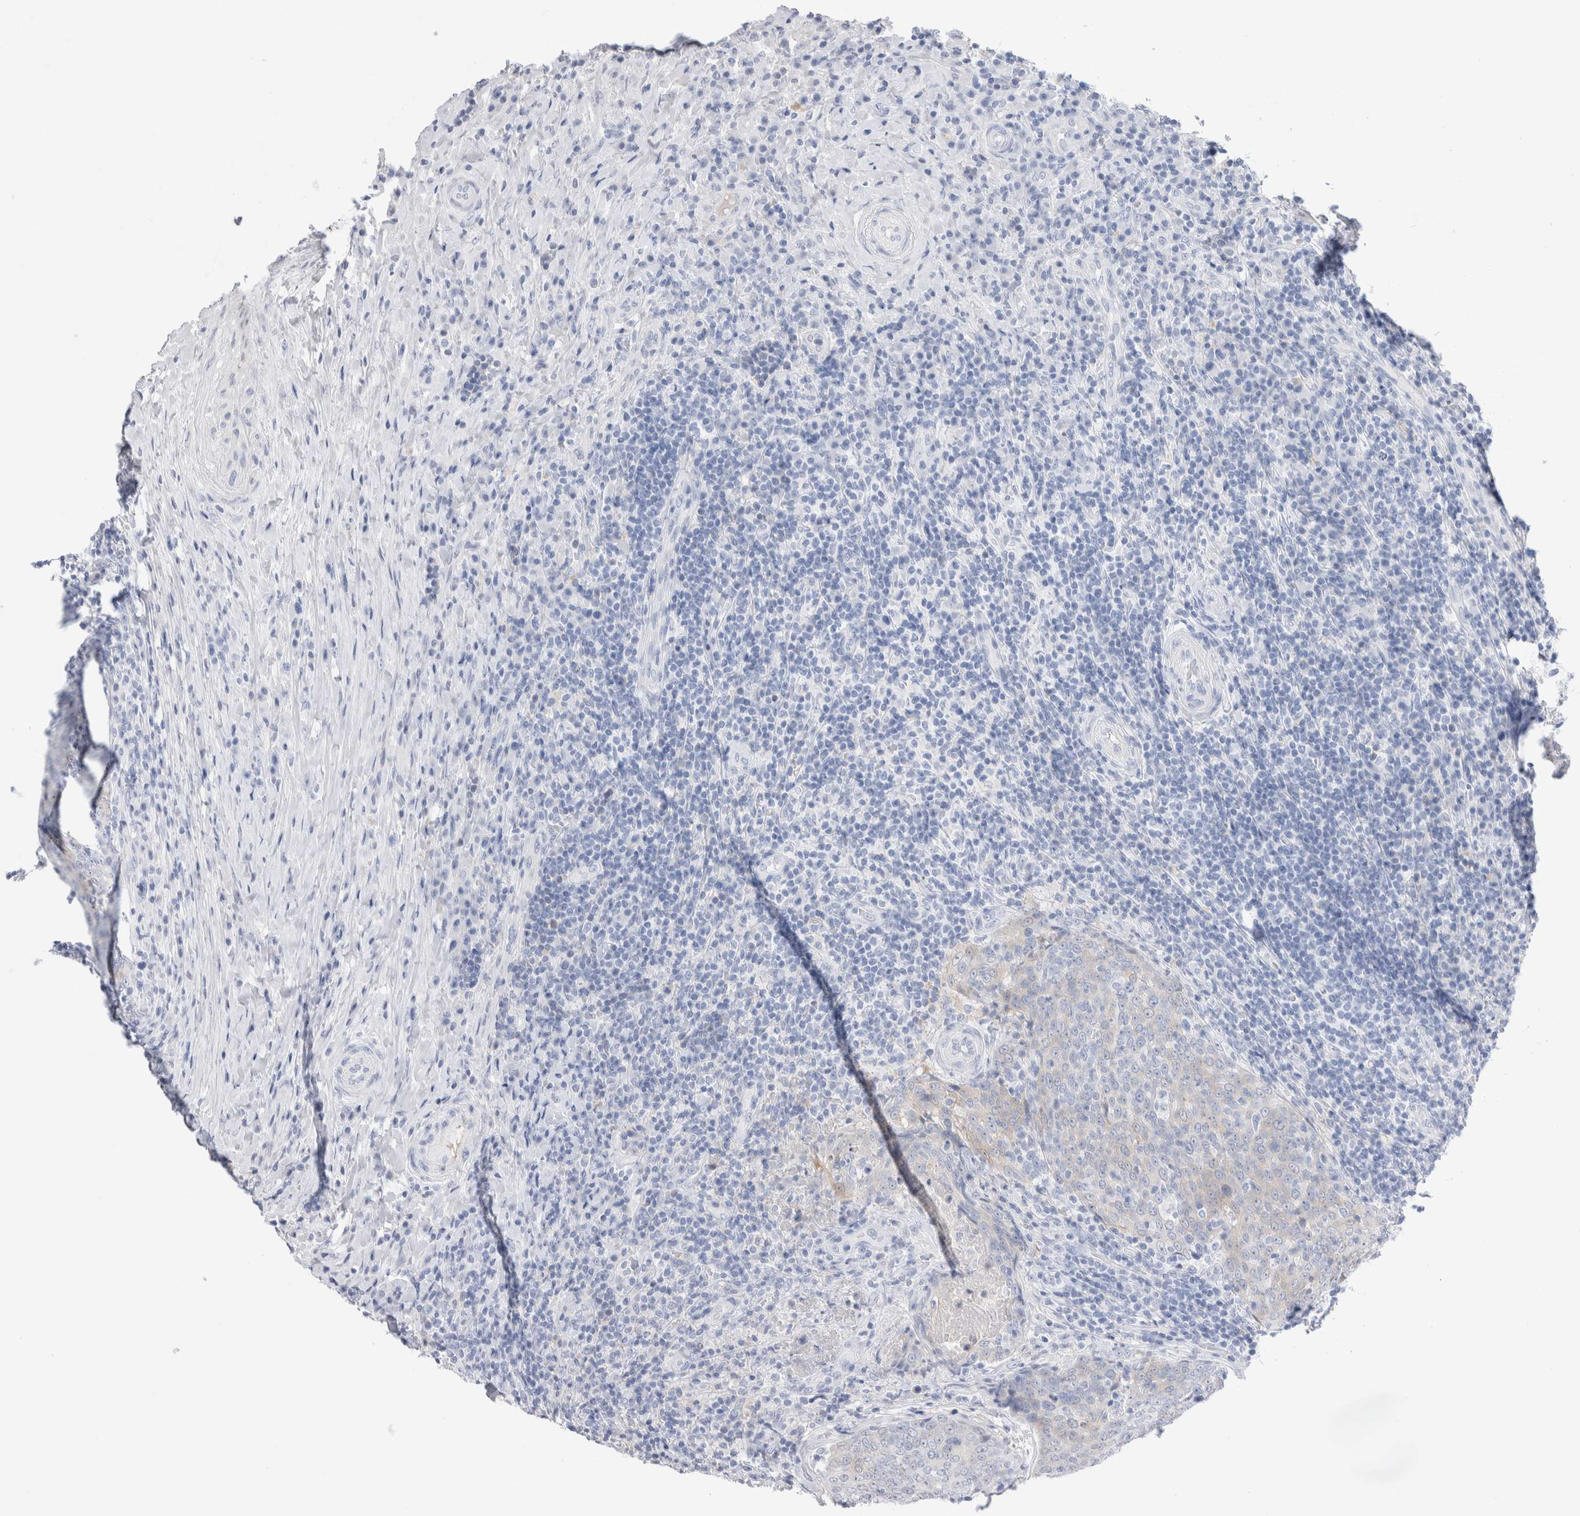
{"staining": {"intensity": "negative", "quantity": "none", "location": "none"}, "tissue": "head and neck cancer", "cell_type": "Tumor cells", "image_type": "cancer", "snomed": [{"axis": "morphology", "description": "Squamous cell carcinoma, NOS"}, {"axis": "morphology", "description": "Squamous cell carcinoma, metastatic, NOS"}, {"axis": "topography", "description": "Lymph node"}, {"axis": "topography", "description": "Head-Neck"}], "caption": "The photomicrograph exhibits no significant positivity in tumor cells of head and neck cancer (metastatic squamous cell carcinoma).", "gene": "GDA", "patient": {"sex": "male", "age": 62}}